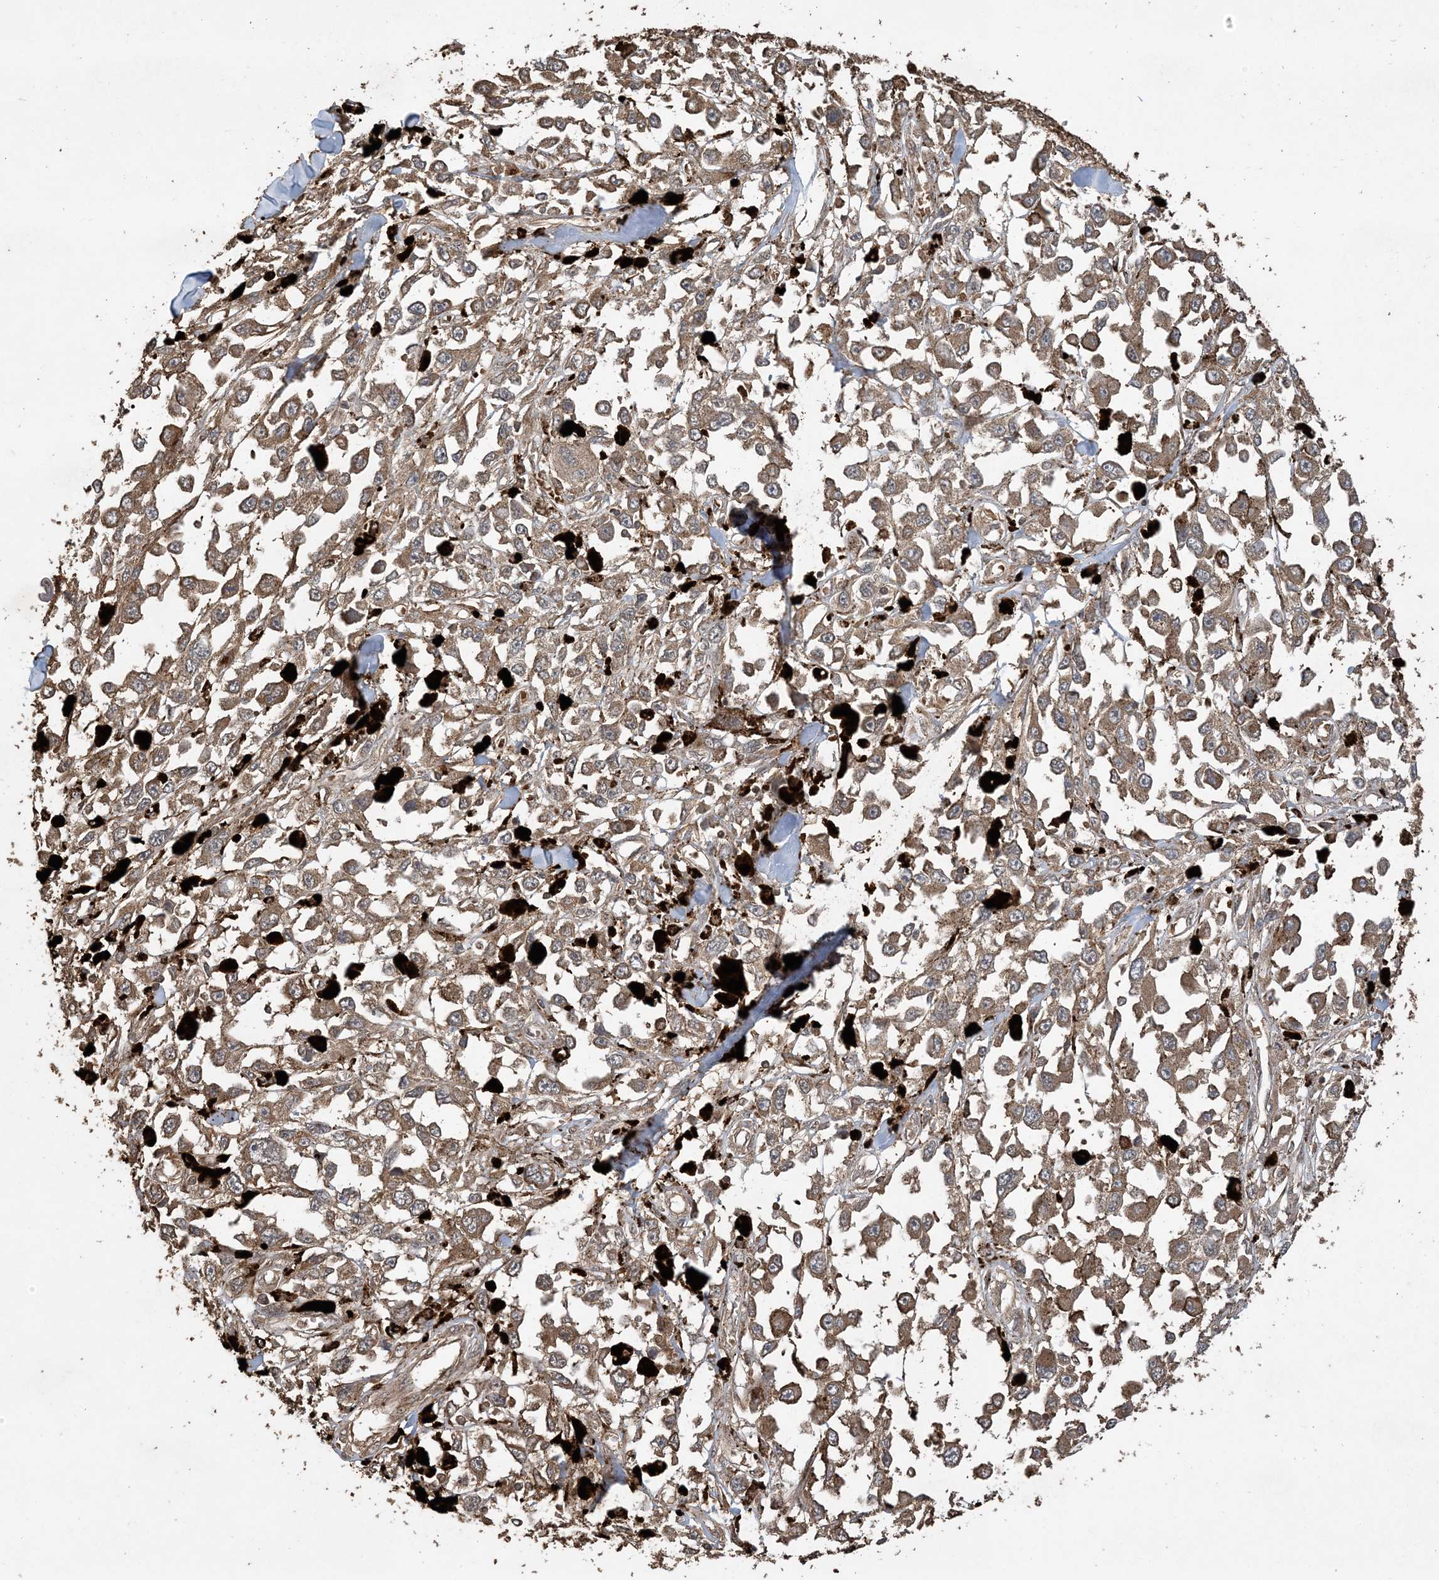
{"staining": {"intensity": "moderate", "quantity": ">75%", "location": "cytoplasmic/membranous"}, "tissue": "melanoma", "cell_type": "Tumor cells", "image_type": "cancer", "snomed": [{"axis": "morphology", "description": "Malignant melanoma, Metastatic site"}, {"axis": "topography", "description": "Lymph node"}], "caption": "Immunohistochemistry (IHC) staining of melanoma, which reveals medium levels of moderate cytoplasmic/membranous staining in about >75% of tumor cells indicating moderate cytoplasmic/membranous protein positivity. The staining was performed using DAB (brown) for protein detection and nuclei were counterstained in hematoxylin (blue).", "gene": "EFCAB8", "patient": {"sex": "male", "age": 59}}